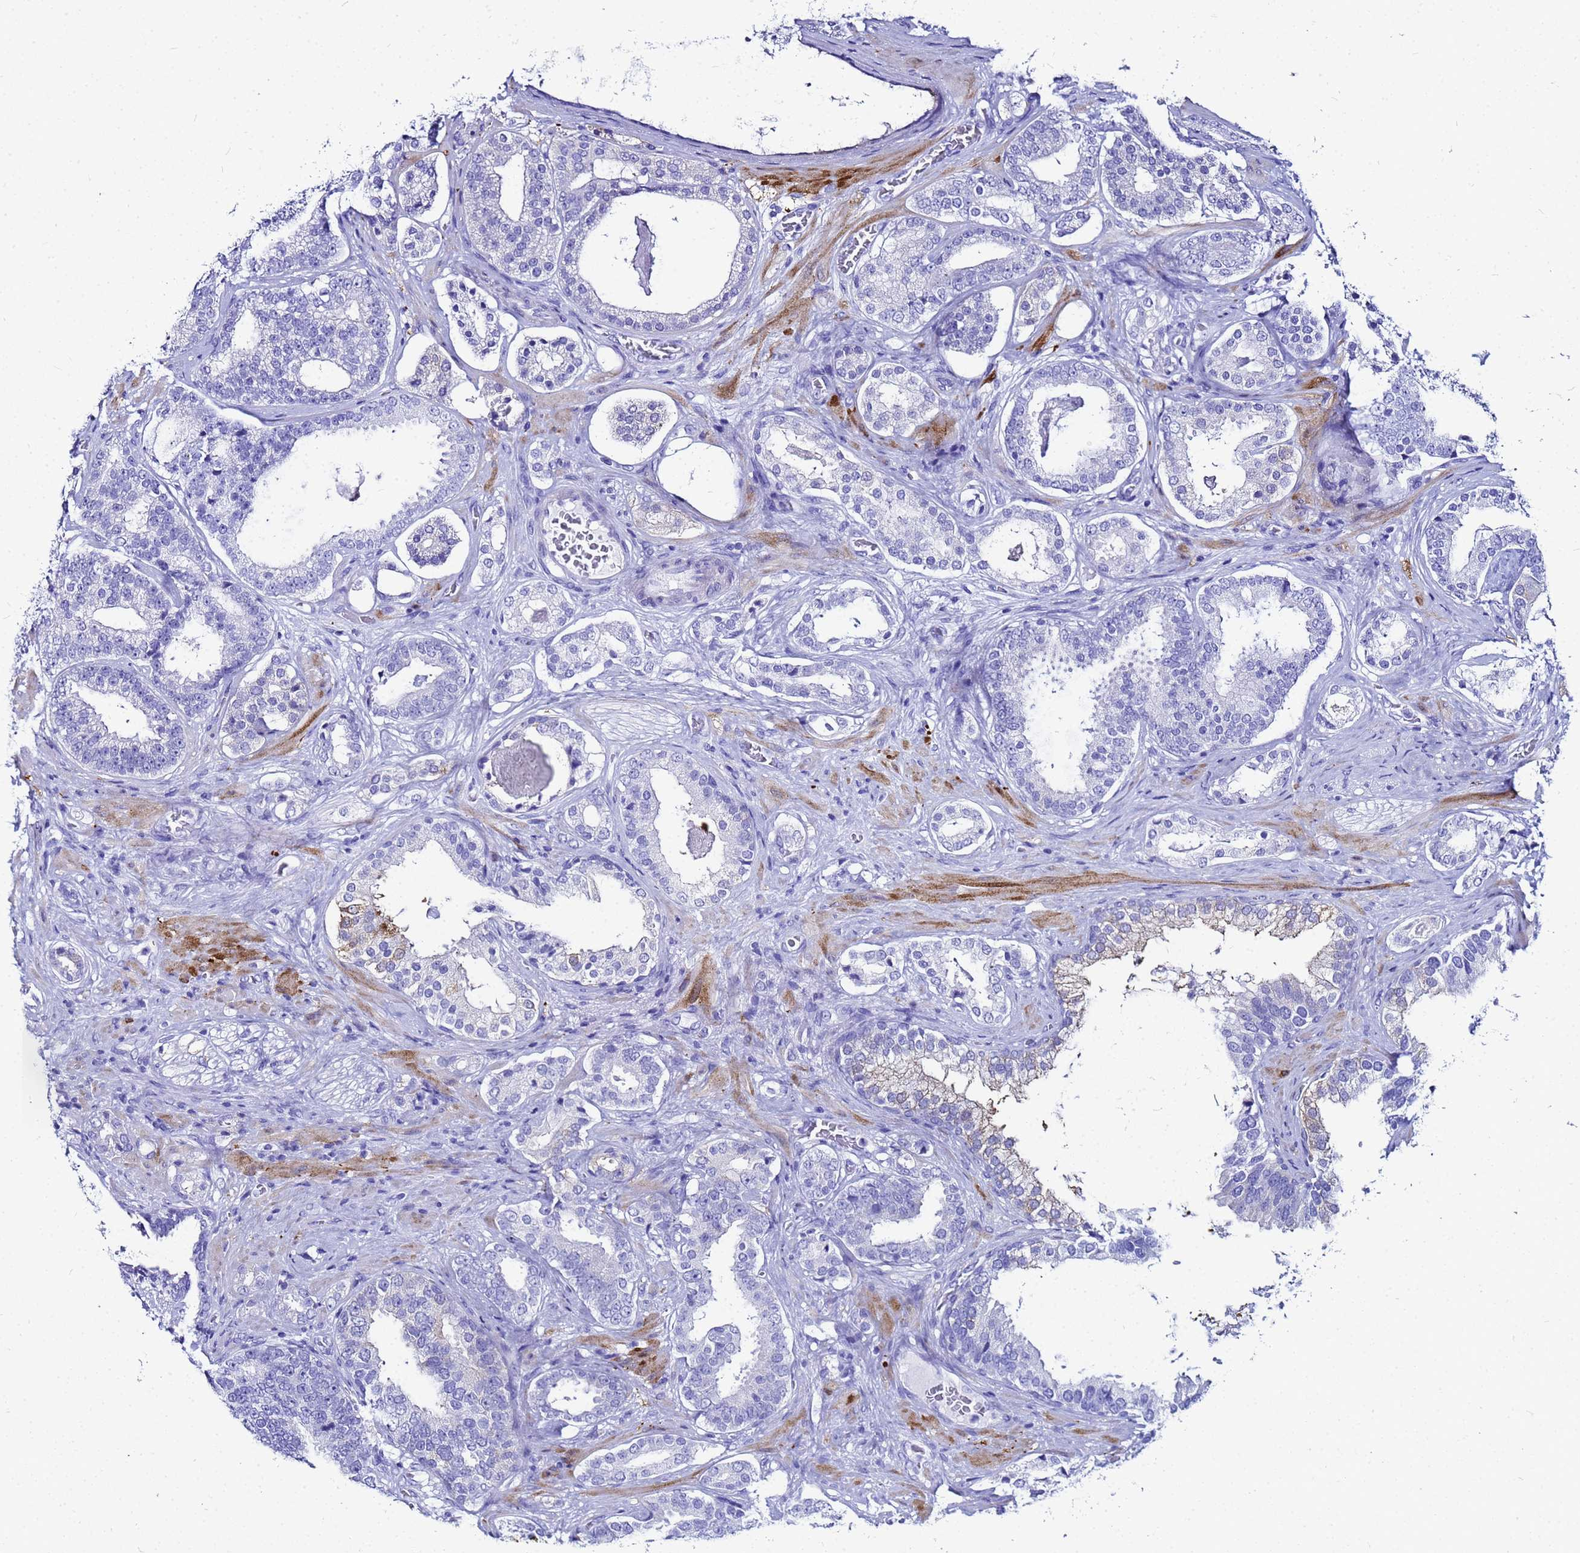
{"staining": {"intensity": "negative", "quantity": "none", "location": "none"}, "tissue": "prostate cancer", "cell_type": "Tumor cells", "image_type": "cancer", "snomed": [{"axis": "morphology", "description": "Adenocarcinoma, High grade"}, {"axis": "topography", "description": "Prostate"}], "caption": "The immunohistochemistry histopathology image has no significant positivity in tumor cells of prostate cancer tissue.", "gene": "CKB", "patient": {"sex": "male", "age": 60}}